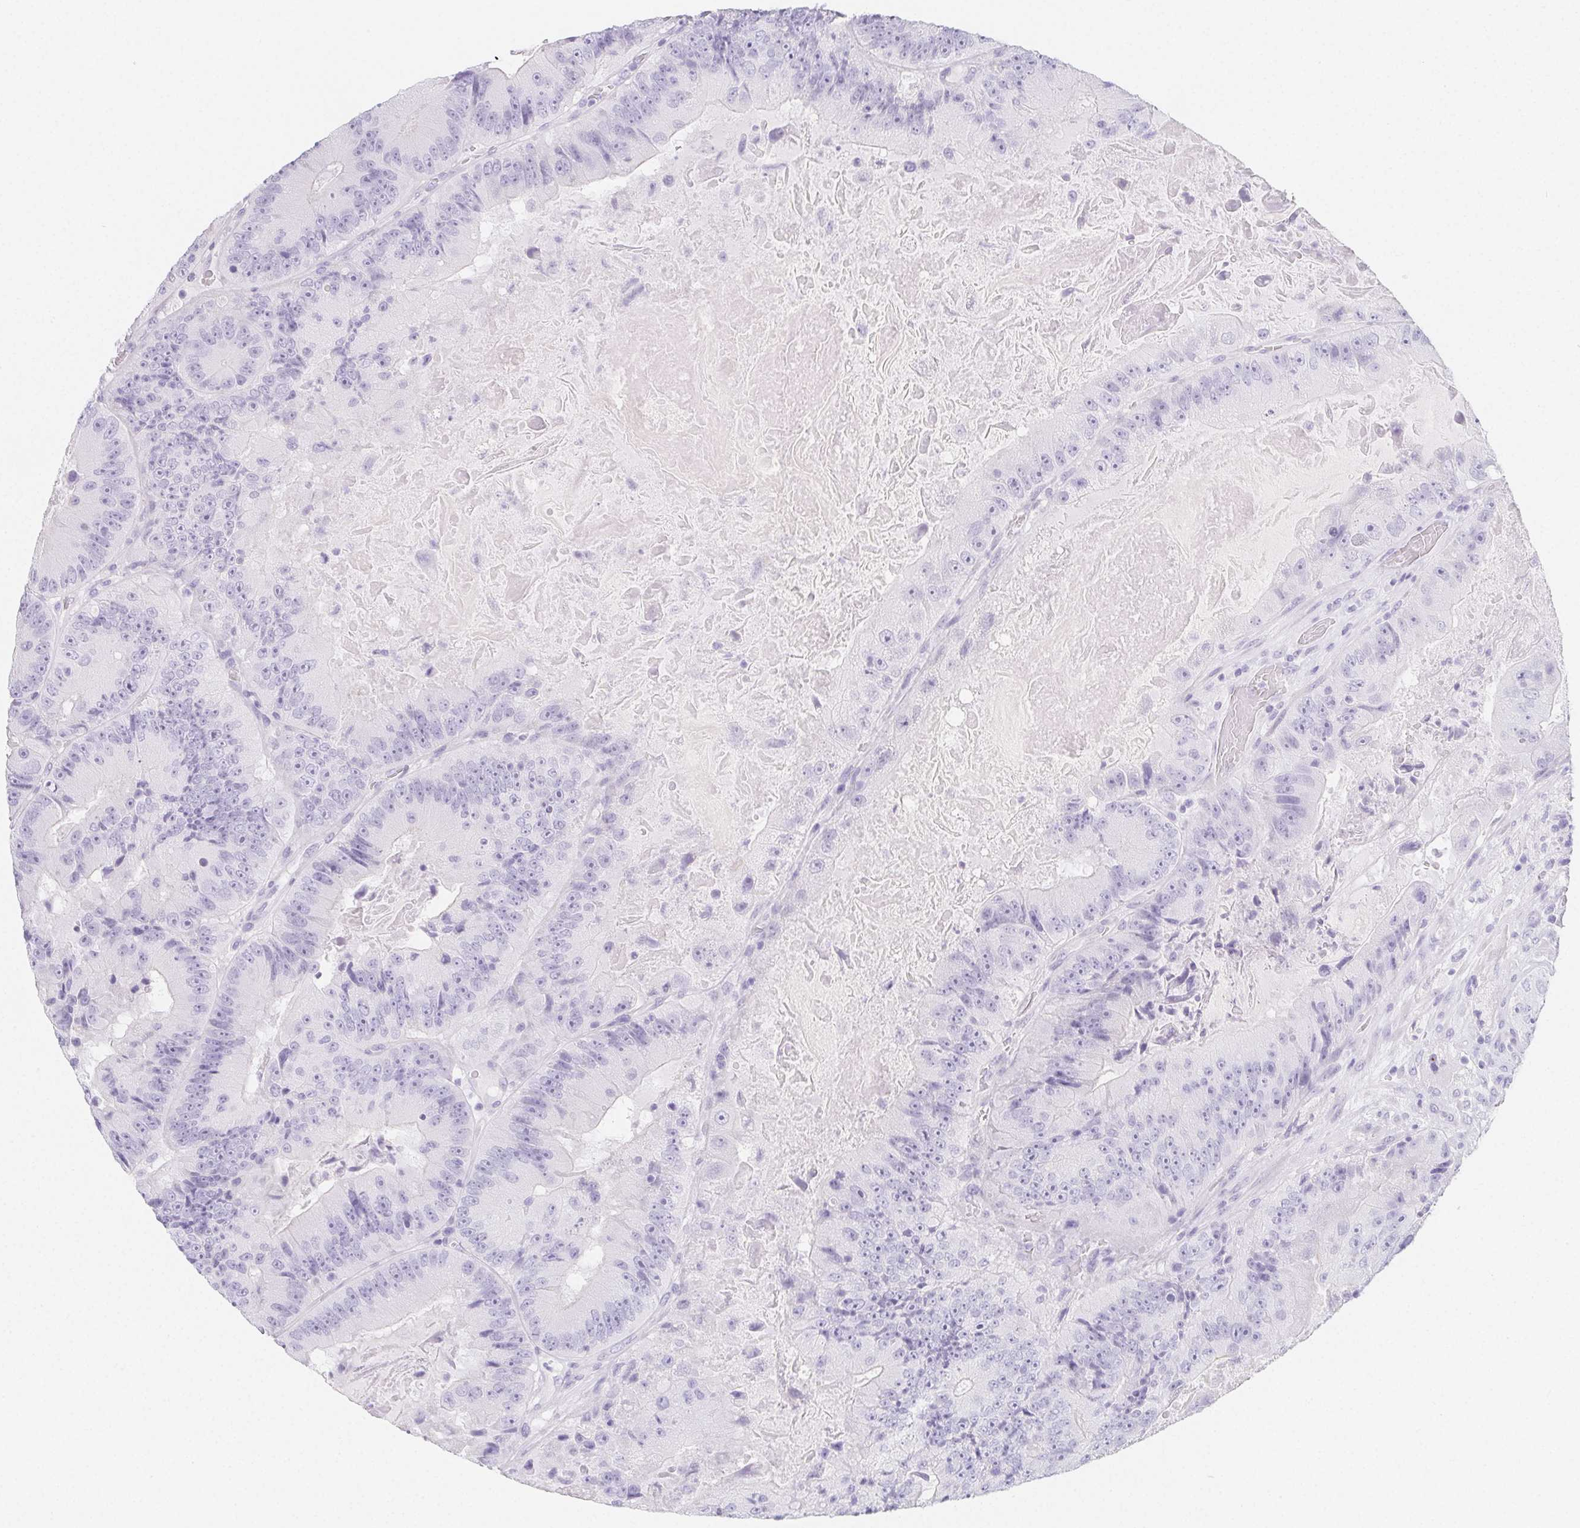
{"staining": {"intensity": "negative", "quantity": "none", "location": "none"}, "tissue": "colorectal cancer", "cell_type": "Tumor cells", "image_type": "cancer", "snomed": [{"axis": "morphology", "description": "Adenocarcinoma, NOS"}, {"axis": "topography", "description": "Colon"}], "caption": "Protein analysis of adenocarcinoma (colorectal) displays no significant expression in tumor cells. (DAB (3,3'-diaminobenzidine) immunohistochemistry (IHC) visualized using brightfield microscopy, high magnification).", "gene": "ZBBX", "patient": {"sex": "female", "age": 86}}